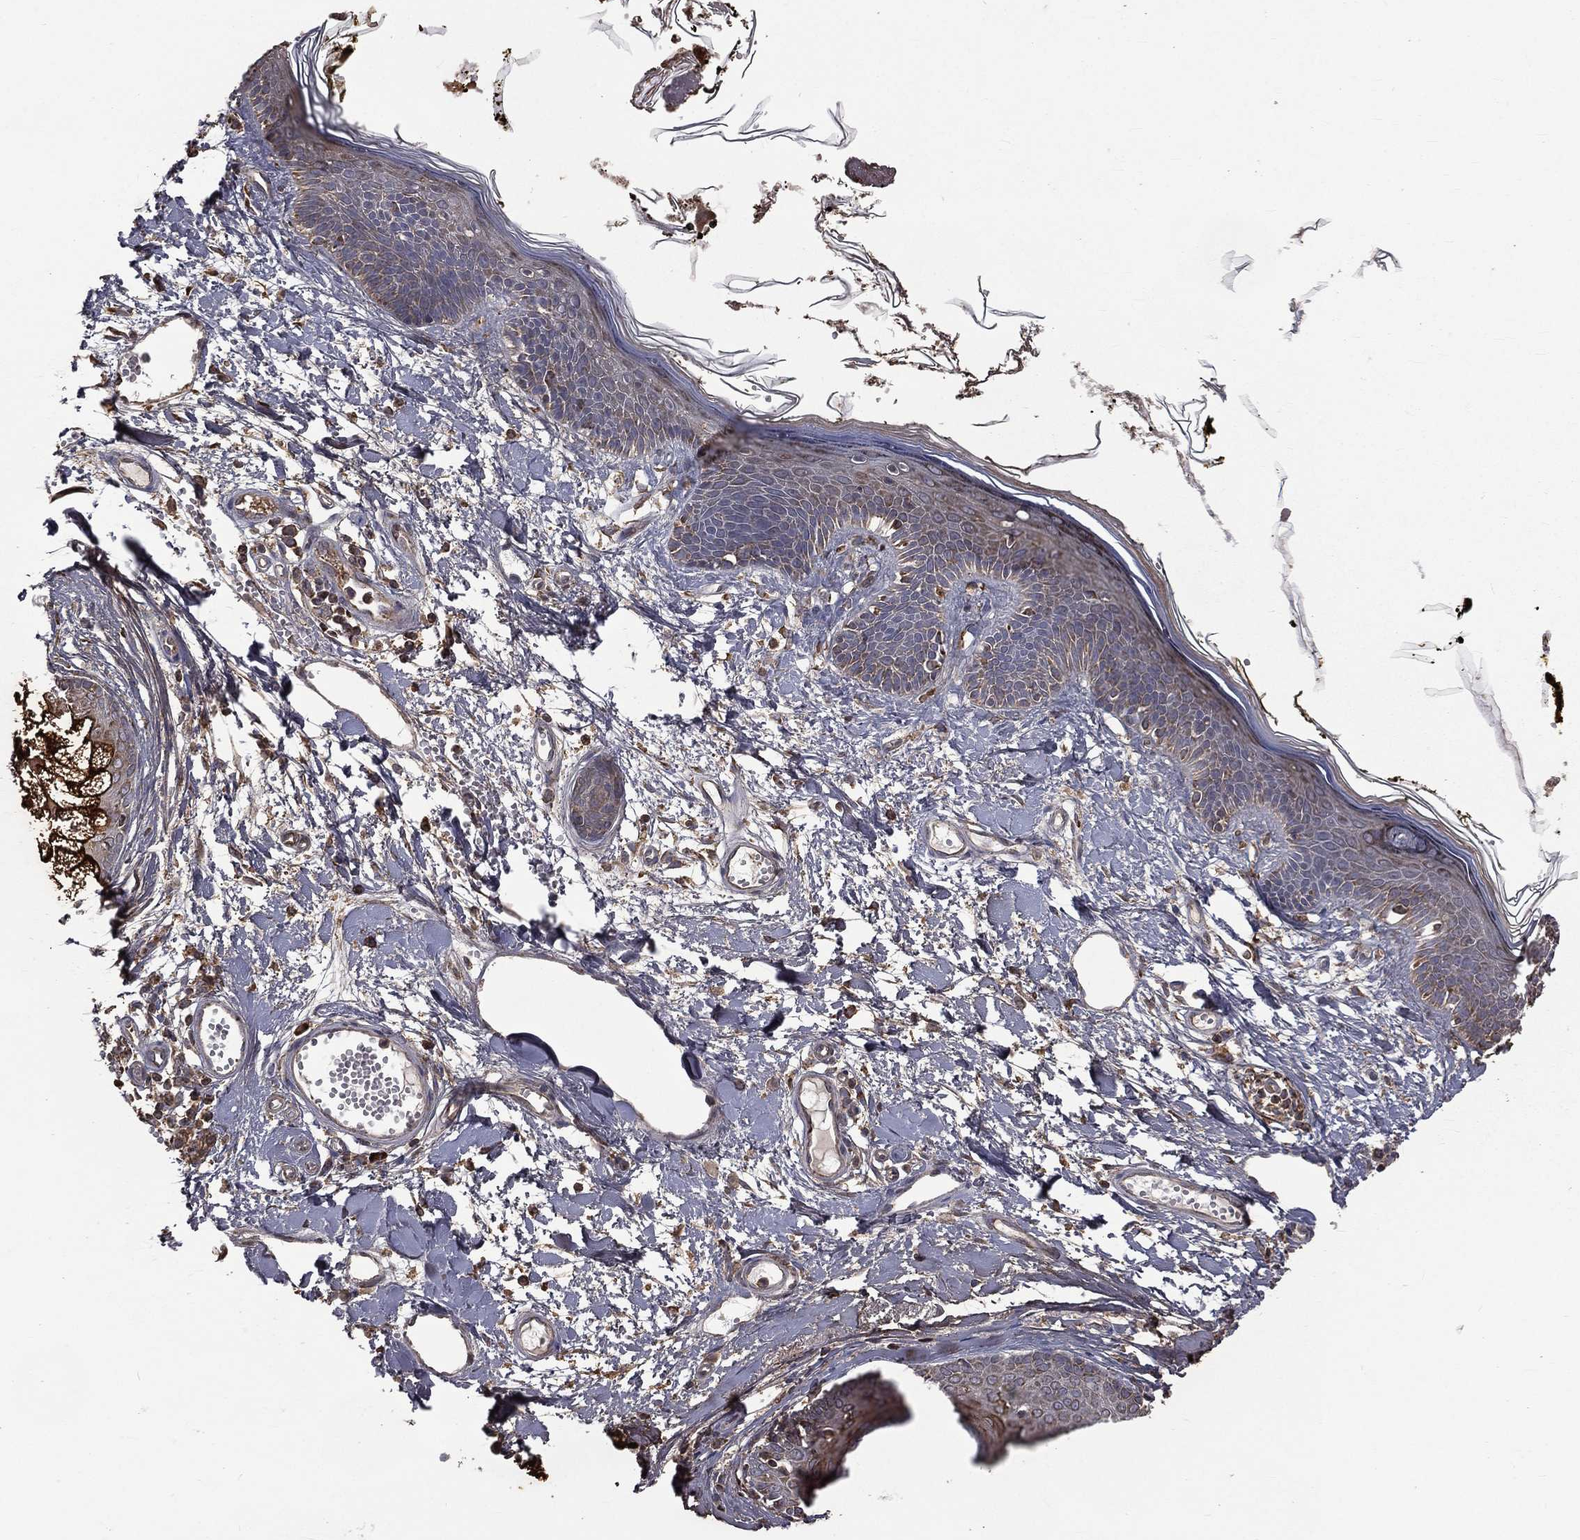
{"staining": {"intensity": "negative", "quantity": "none", "location": "none"}, "tissue": "skin", "cell_type": "Fibroblasts", "image_type": "normal", "snomed": [{"axis": "morphology", "description": "Normal tissue, NOS"}, {"axis": "topography", "description": "Skin"}], "caption": "The histopathology image displays no staining of fibroblasts in benign skin.", "gene": "OLFML1", "patient": {"sex": "male", "age": 76}}